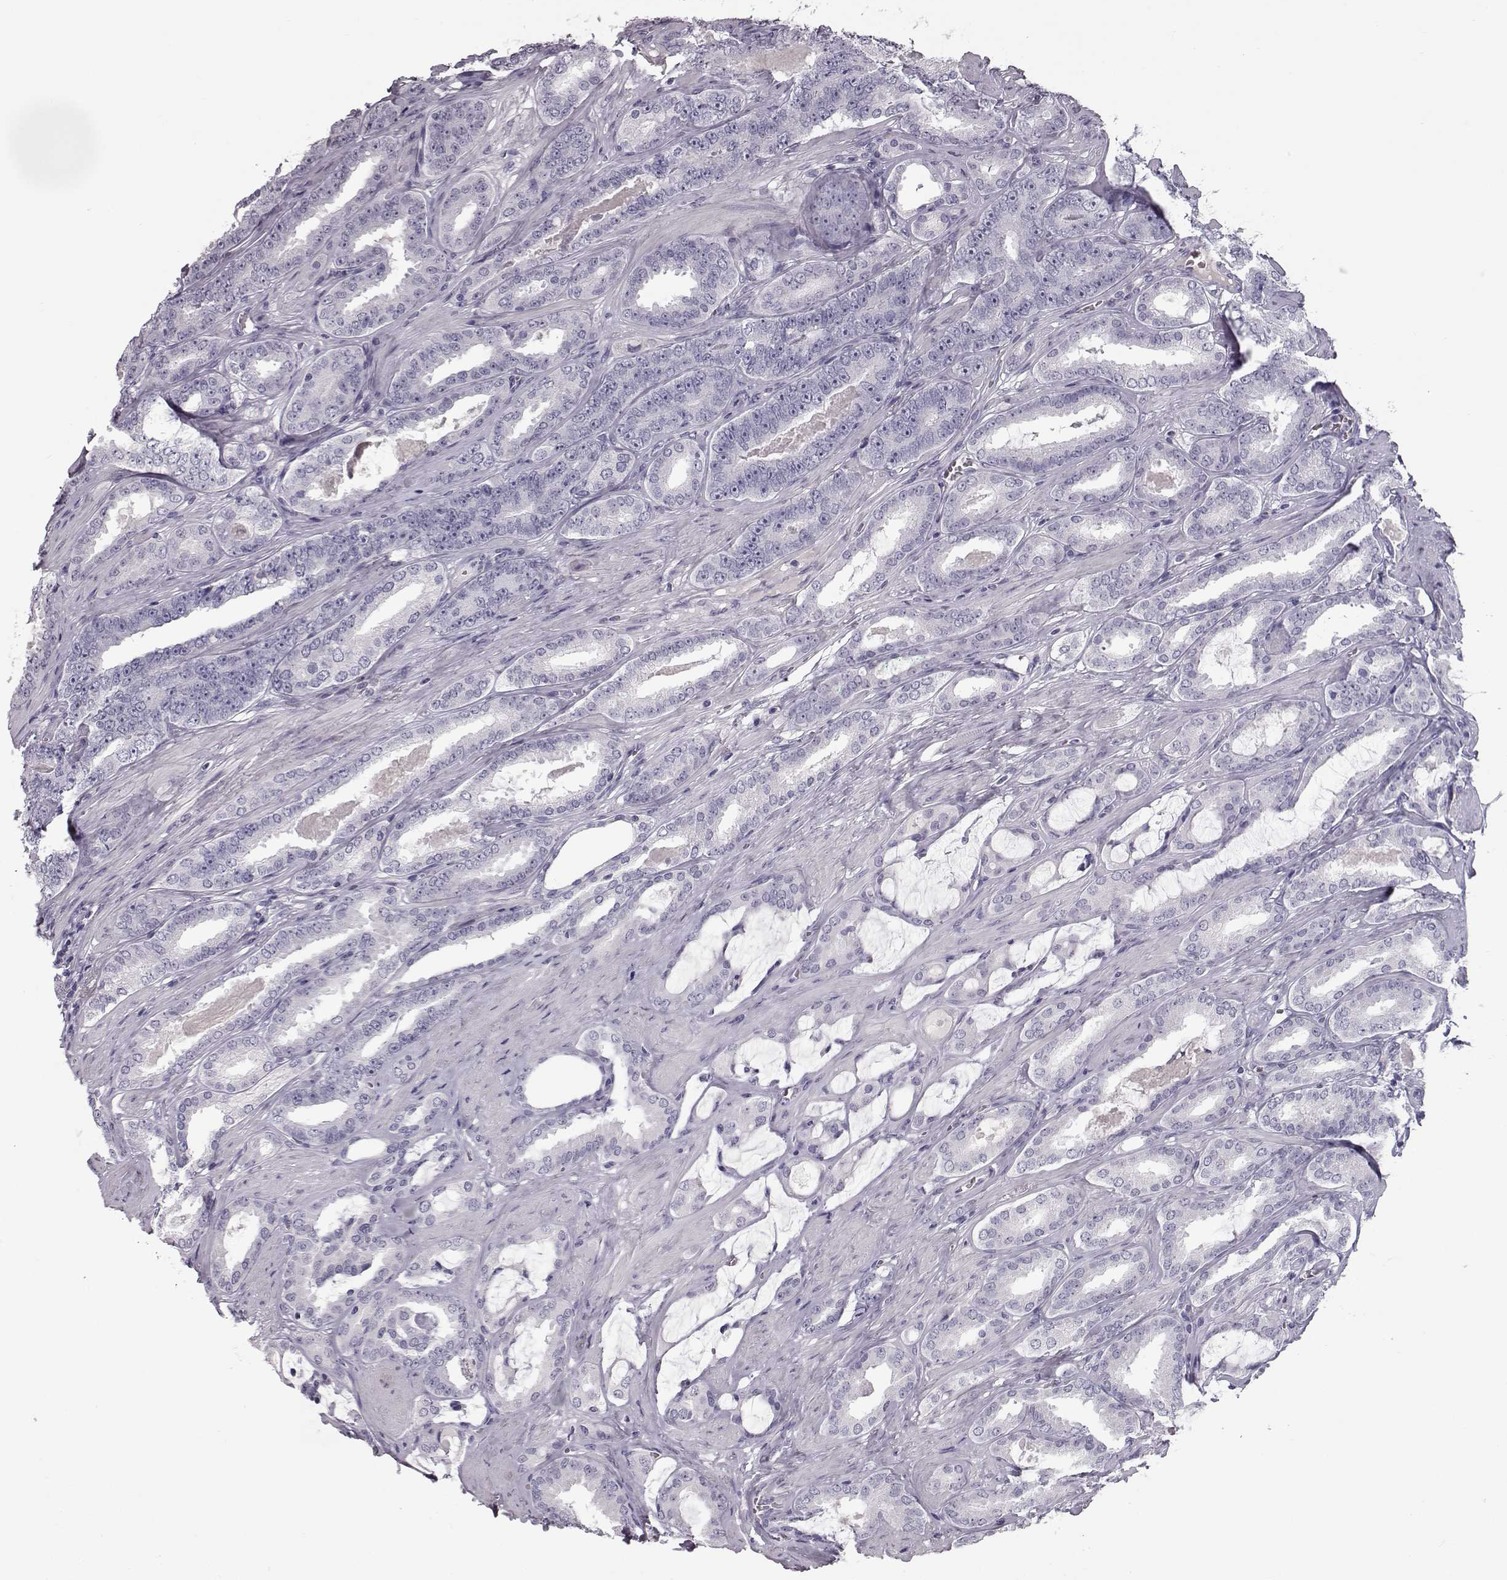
{"staining": {"intensity": "negative", "quantity": "none", "location": "none"}, "tissue": "prostate cancer", "cell_type": "Tumor cells", "image_type": "cancer", "snomed": [{"axis": "morphology", "description": "Adenocarcinoma, High grade"}, {"axis": "topography", "description": "Prostate"}], "caption": "Human adenocarcinoma (high-grade) (prostate) stained for a protein using immunohistochemistry displays no staining in tumor cells.", "gene": "CCL19", "patient": {"sex": "male", "age": 63}}